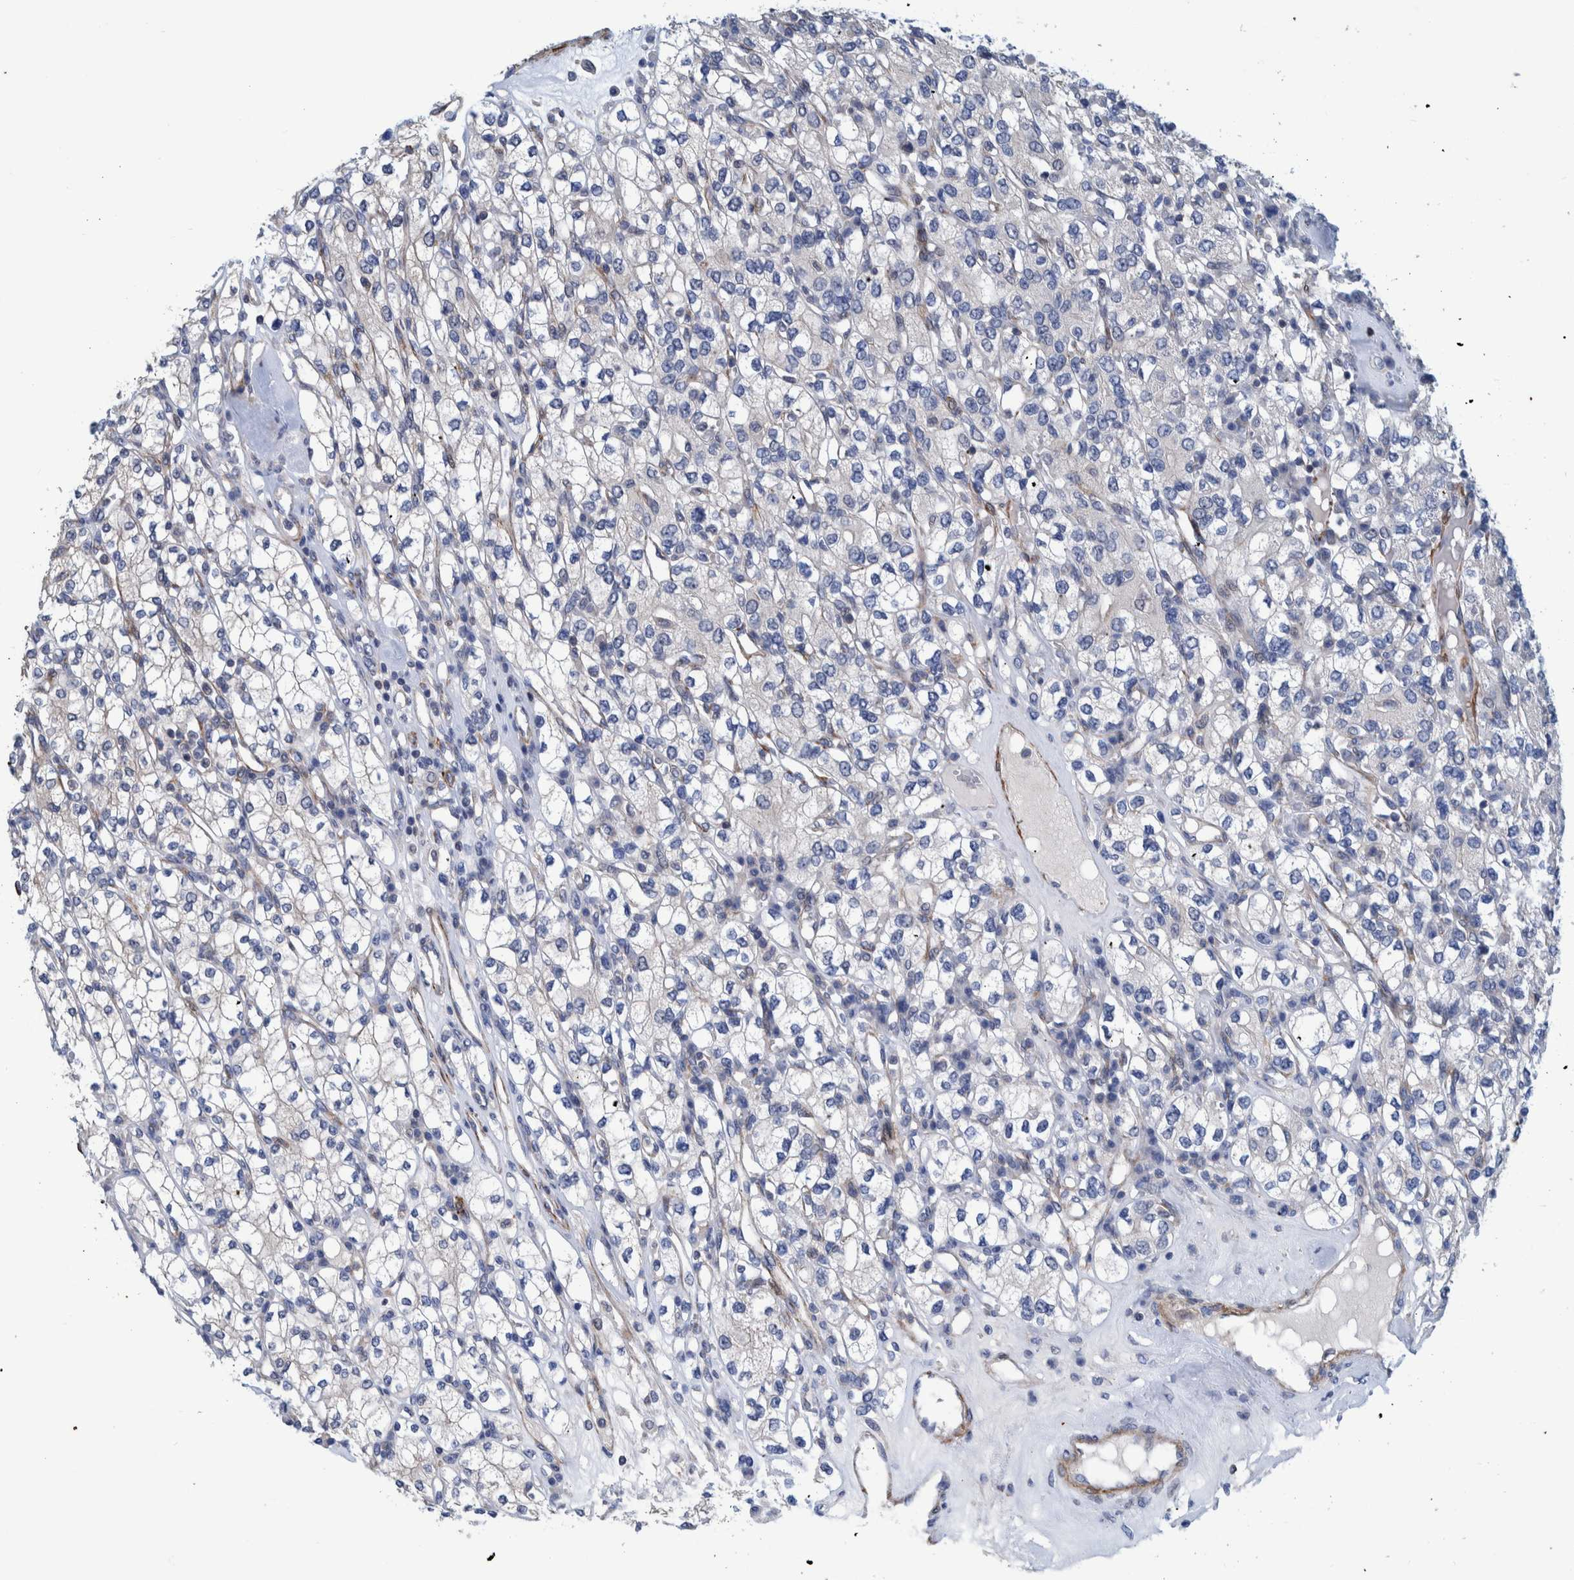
{"staining": {"intensity": "negative", "quantity": "none", "location": "none"}, "tissue": "renal cancer", "cell_type": "Tumor cells", "image_type": "cancer", "snomed": [{"axis": "morphology", "description": "Adenocarcinoma, NOS"}, {"axis": "topography", "description": "Kidney"}], "caption": "Tumor cells are negative for protein expression in human renal cancer.", "gene": "MKS1", "patient": {"sex": "male", "age": 77}}